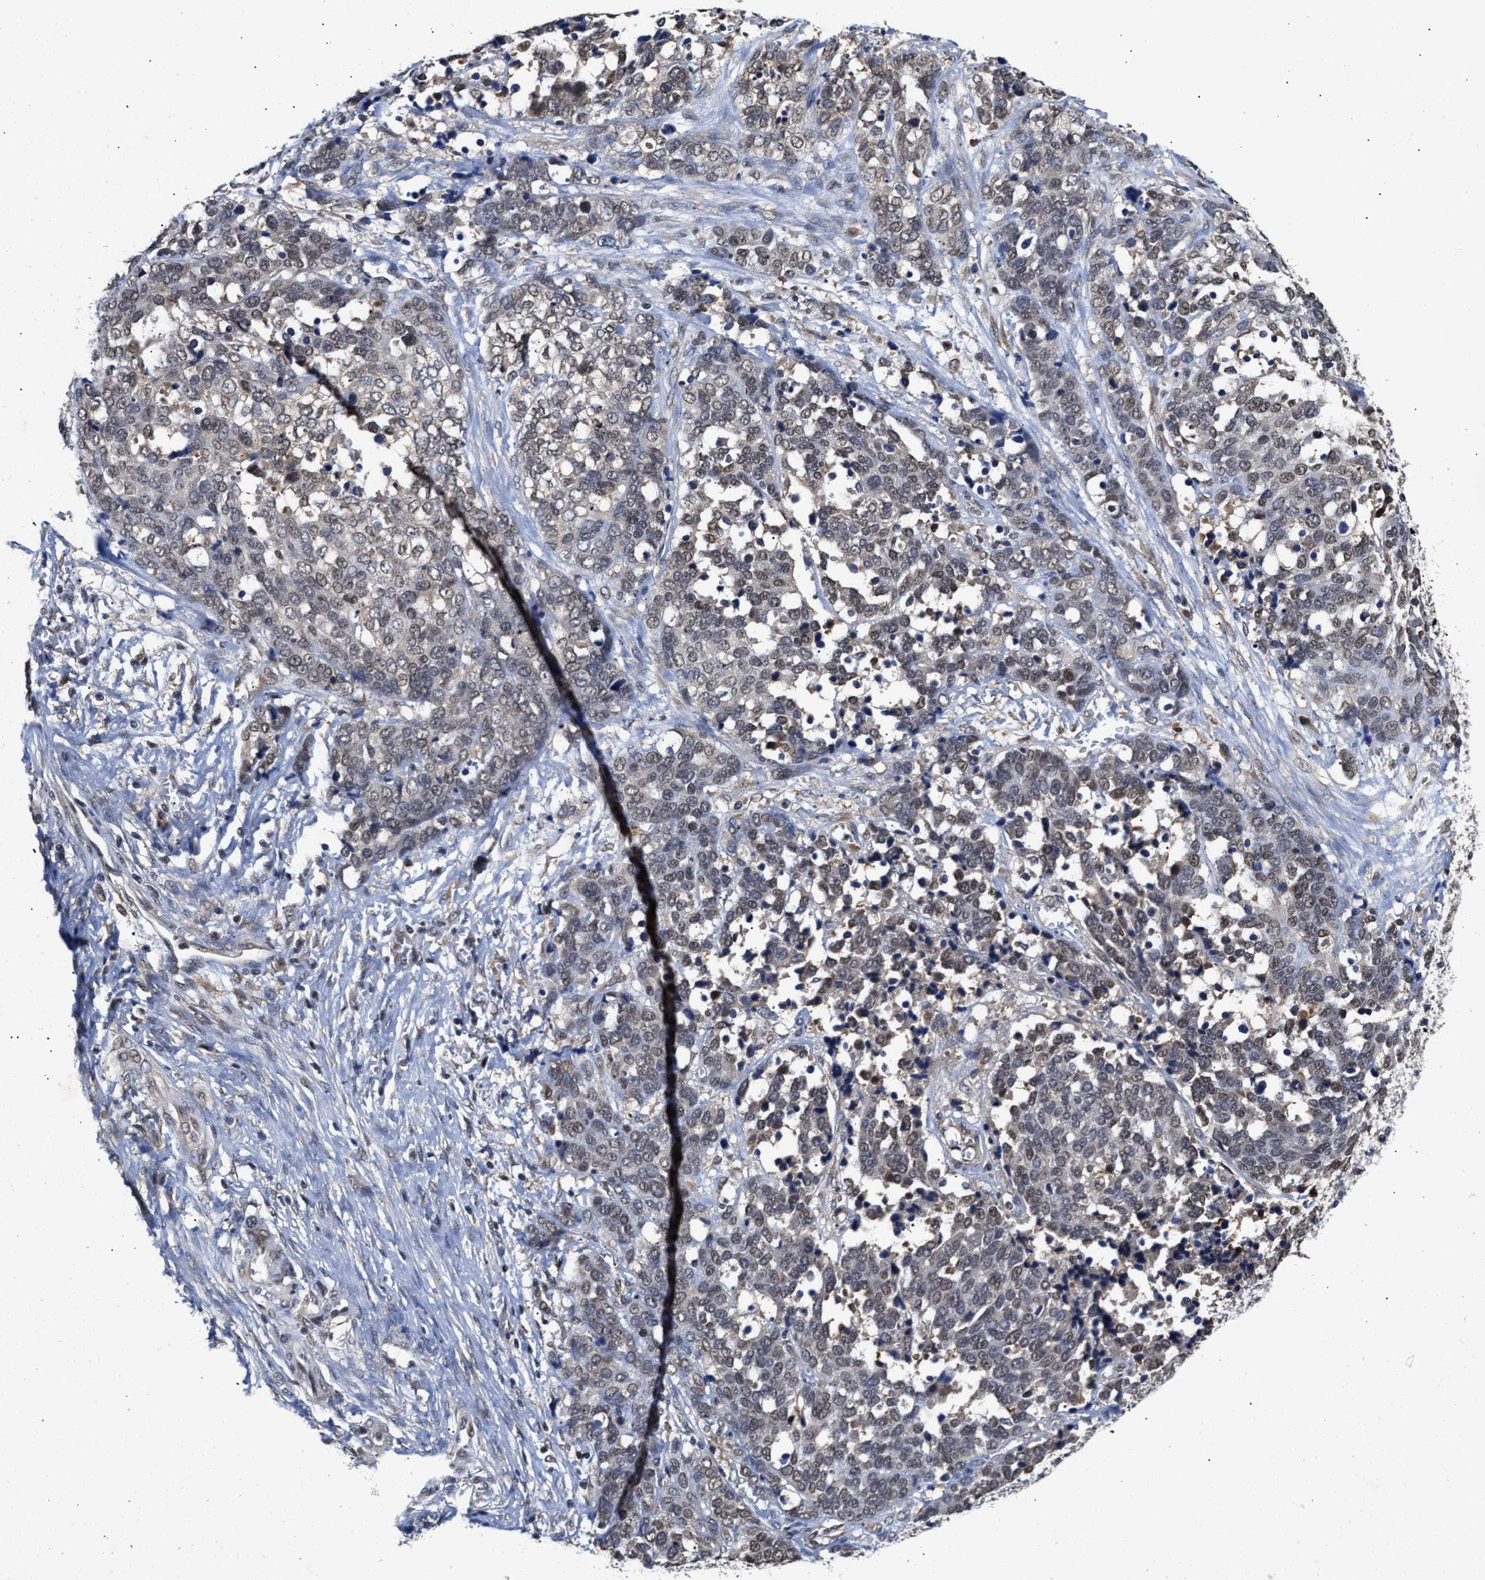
{"staining": {"intensity": "weak", "quantity": "<25%", "location": "nuclear"}, "tissue": "ovarian cancer", "cell_type": "Tumor cells", "image_type": "cancer", "snomed": [{"axis": "morphology", "description": "Cystadenocarcinoma, serous, NOS"}, {"axis": "topography", "description": "Ovary"}], "caption": "Protein analysis of ovarian cancer (serous cystadenocarcinoma) demonstrates no significant staining in tumor cells.", "gene": "CLIP2", "patient": {"sex": "female", "age": 44}}